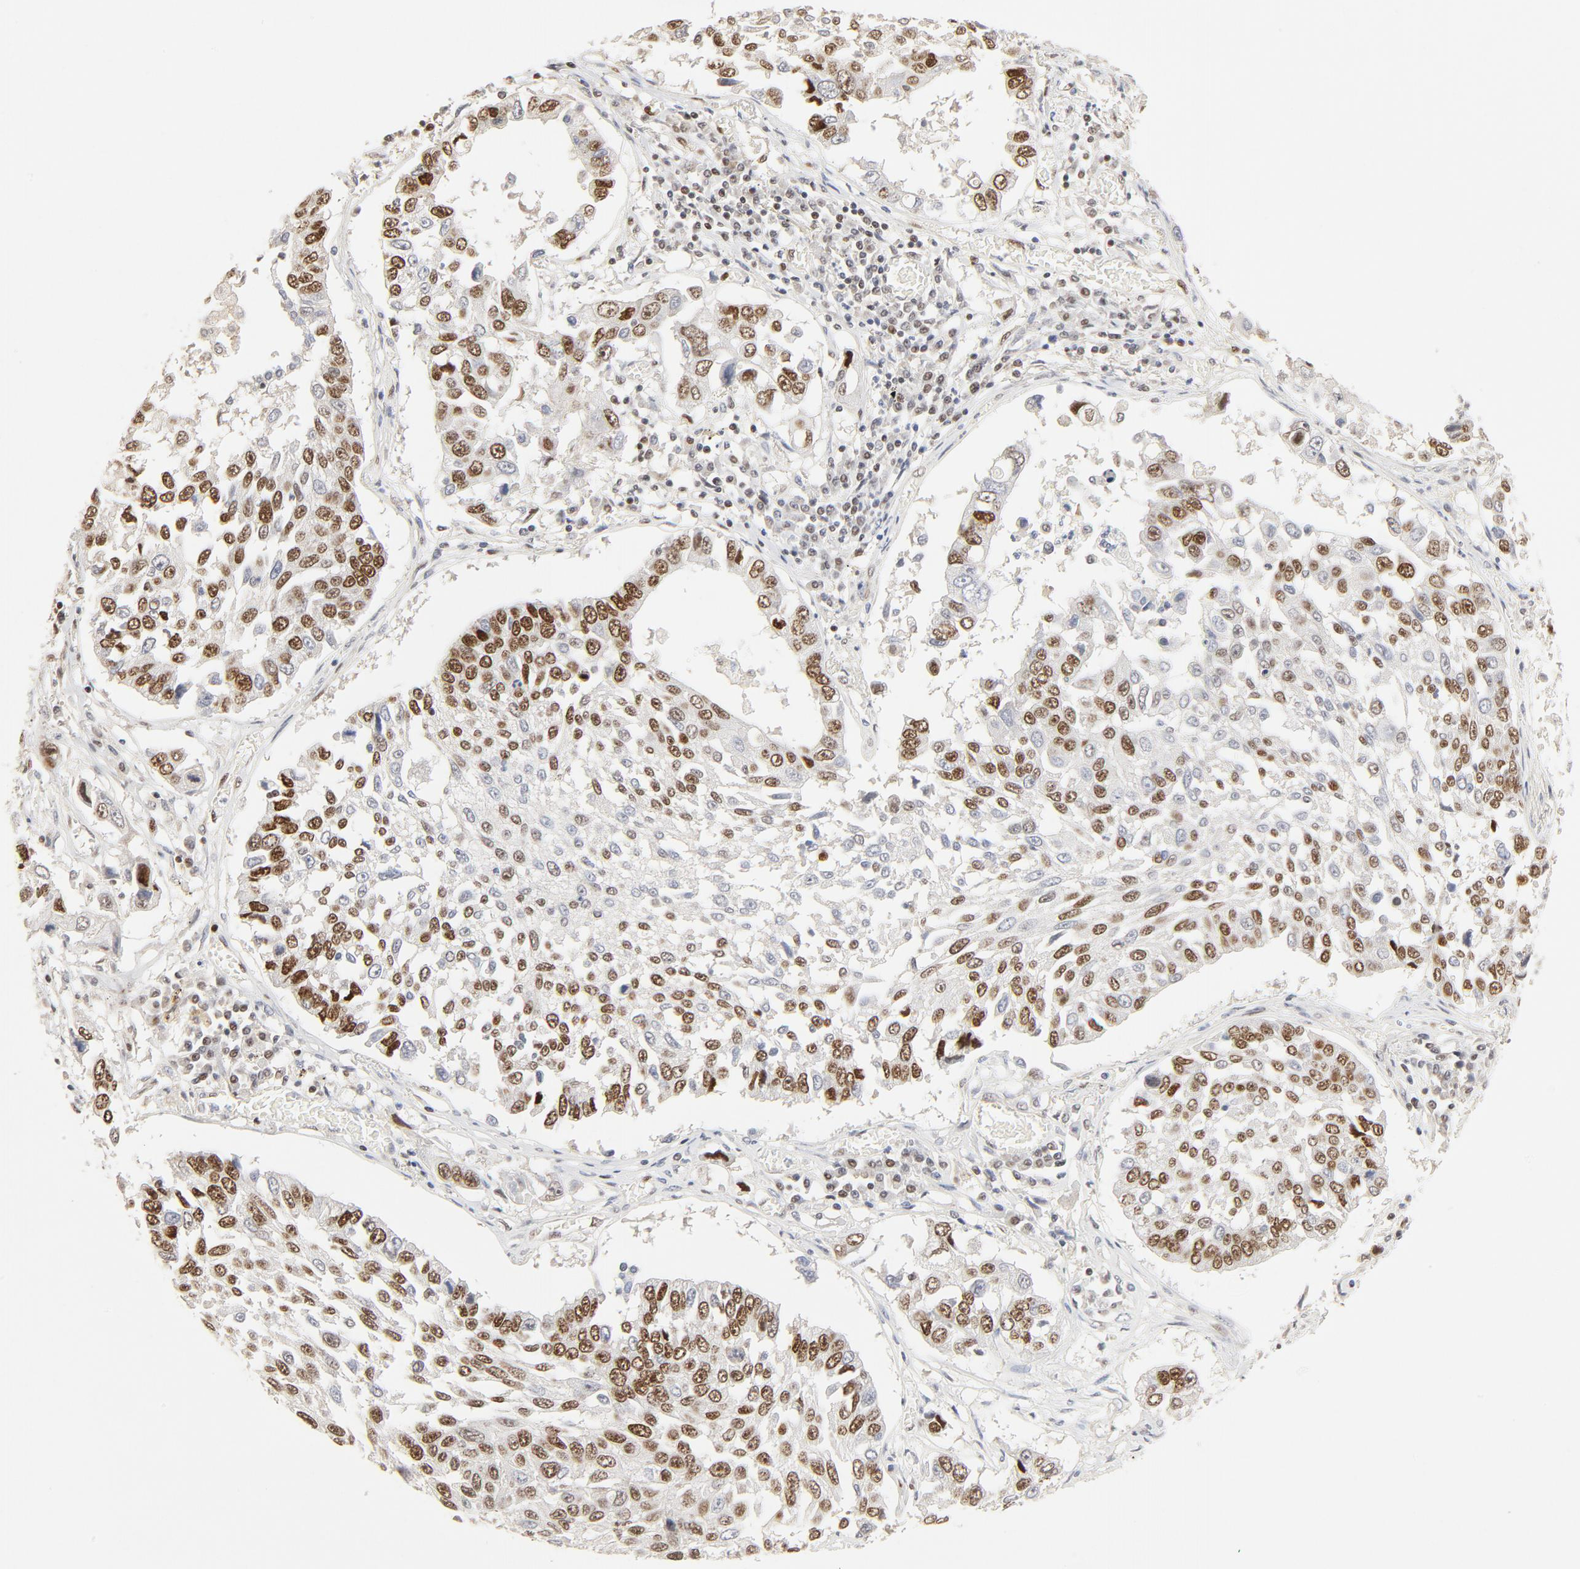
{"staining": {"intensity": "strong", "quantity": ">75%", "location": "nuclear"}, "tissue": "lung cancer", "cell_type": "Tumor cells", "image_type": "cancer", "snomed": [{"axis": "morphology", "description": "Squamous cell carcinoma, NOS"}, {"axis": "topography", "description": "Lung"}], "caption": "Protein expression by immunohistochemistry (IHC) displays strong nuclear expression in about >75% of tumor cells in lung cancer.", "gene": "GTF2I", "patient": {"sex": "male", "age": 71}}